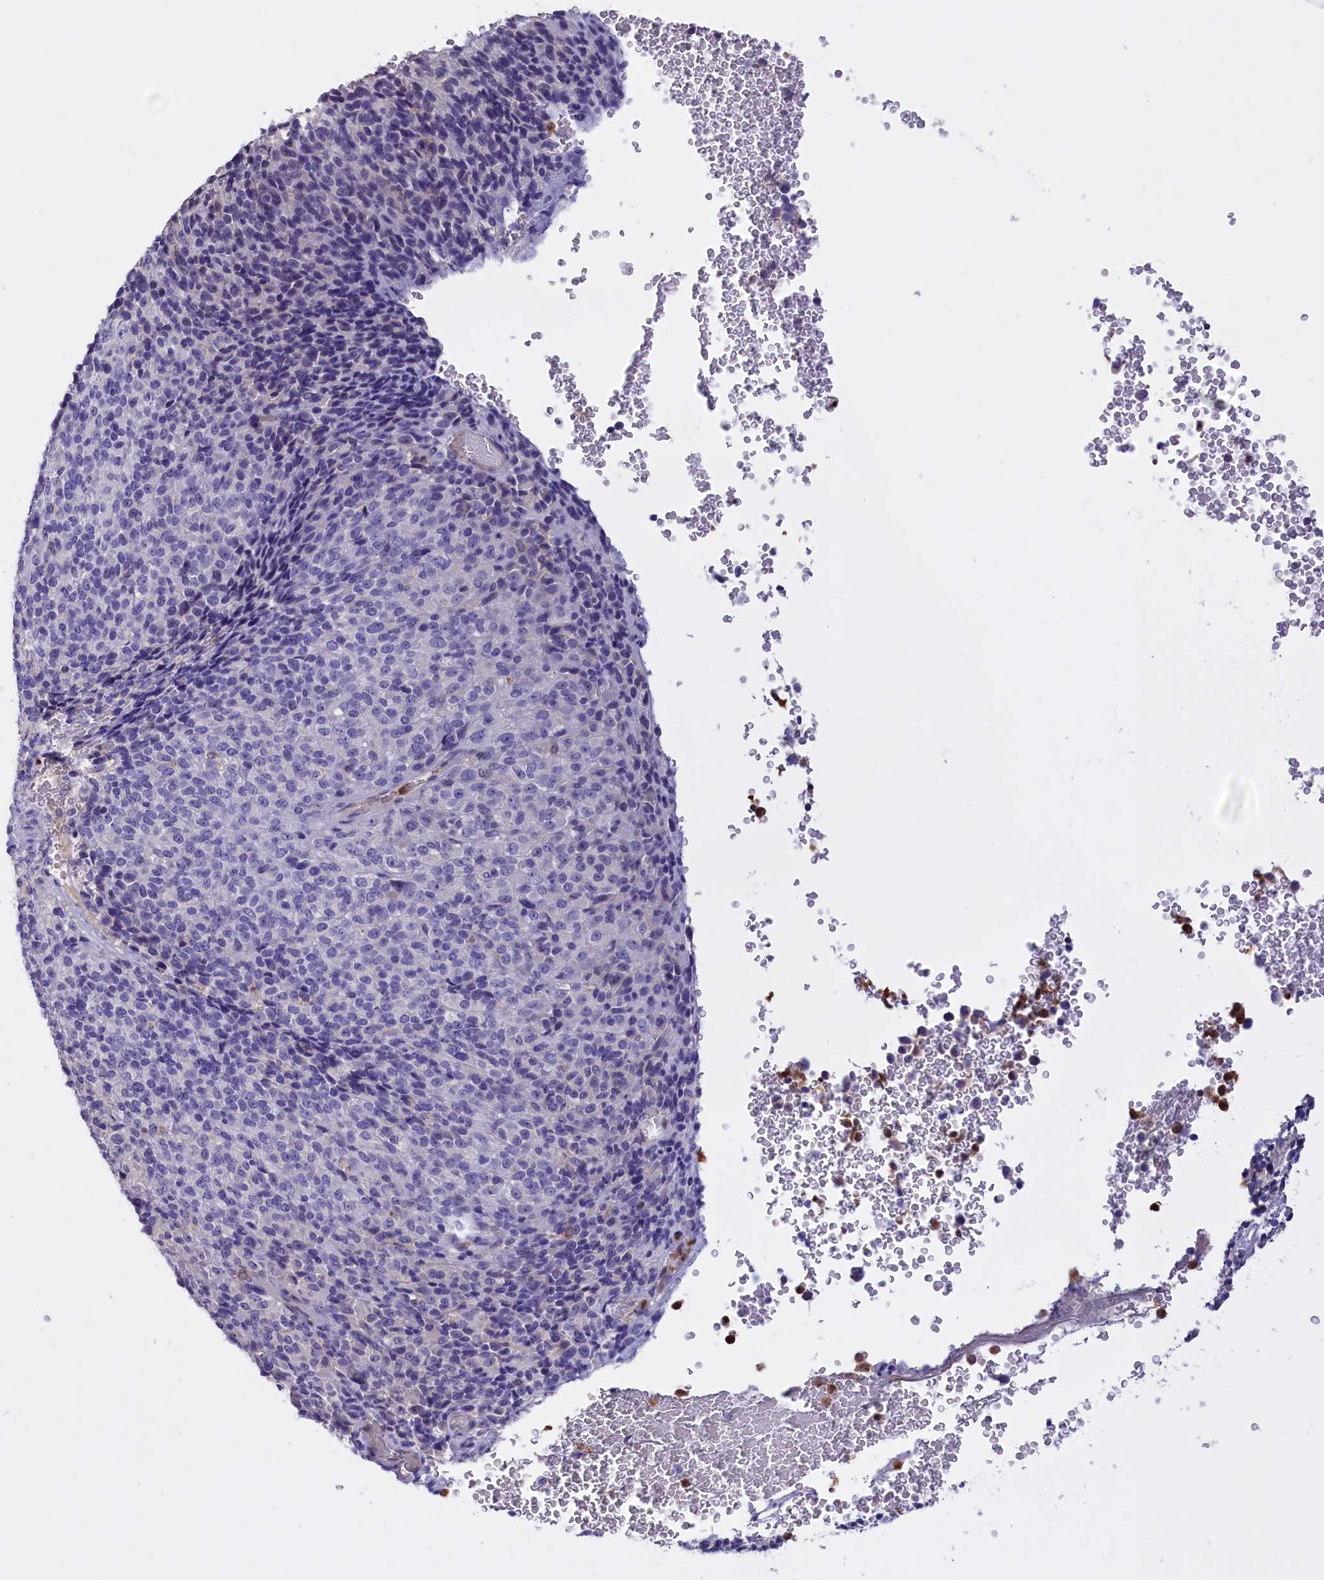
{"staining": {"intensity": "negative", "quantity": "none", "location": "none"}, "tissue": "melanoma", "cell_type": "Tumor cells", "image_type": "cancer", "snomed": [{"axis": "morphology", "description": "Malignant melanoma, Metastatic site"}, {"axis": "topography", "description": "Brain"}], "caption": "Immunohistochemical staining of malignant melanoma (metastatic site) demonstrates no significant expression in tumor cells.", "gene": "FAM149B1", "patient": {"sex": "female", "age": 56}}